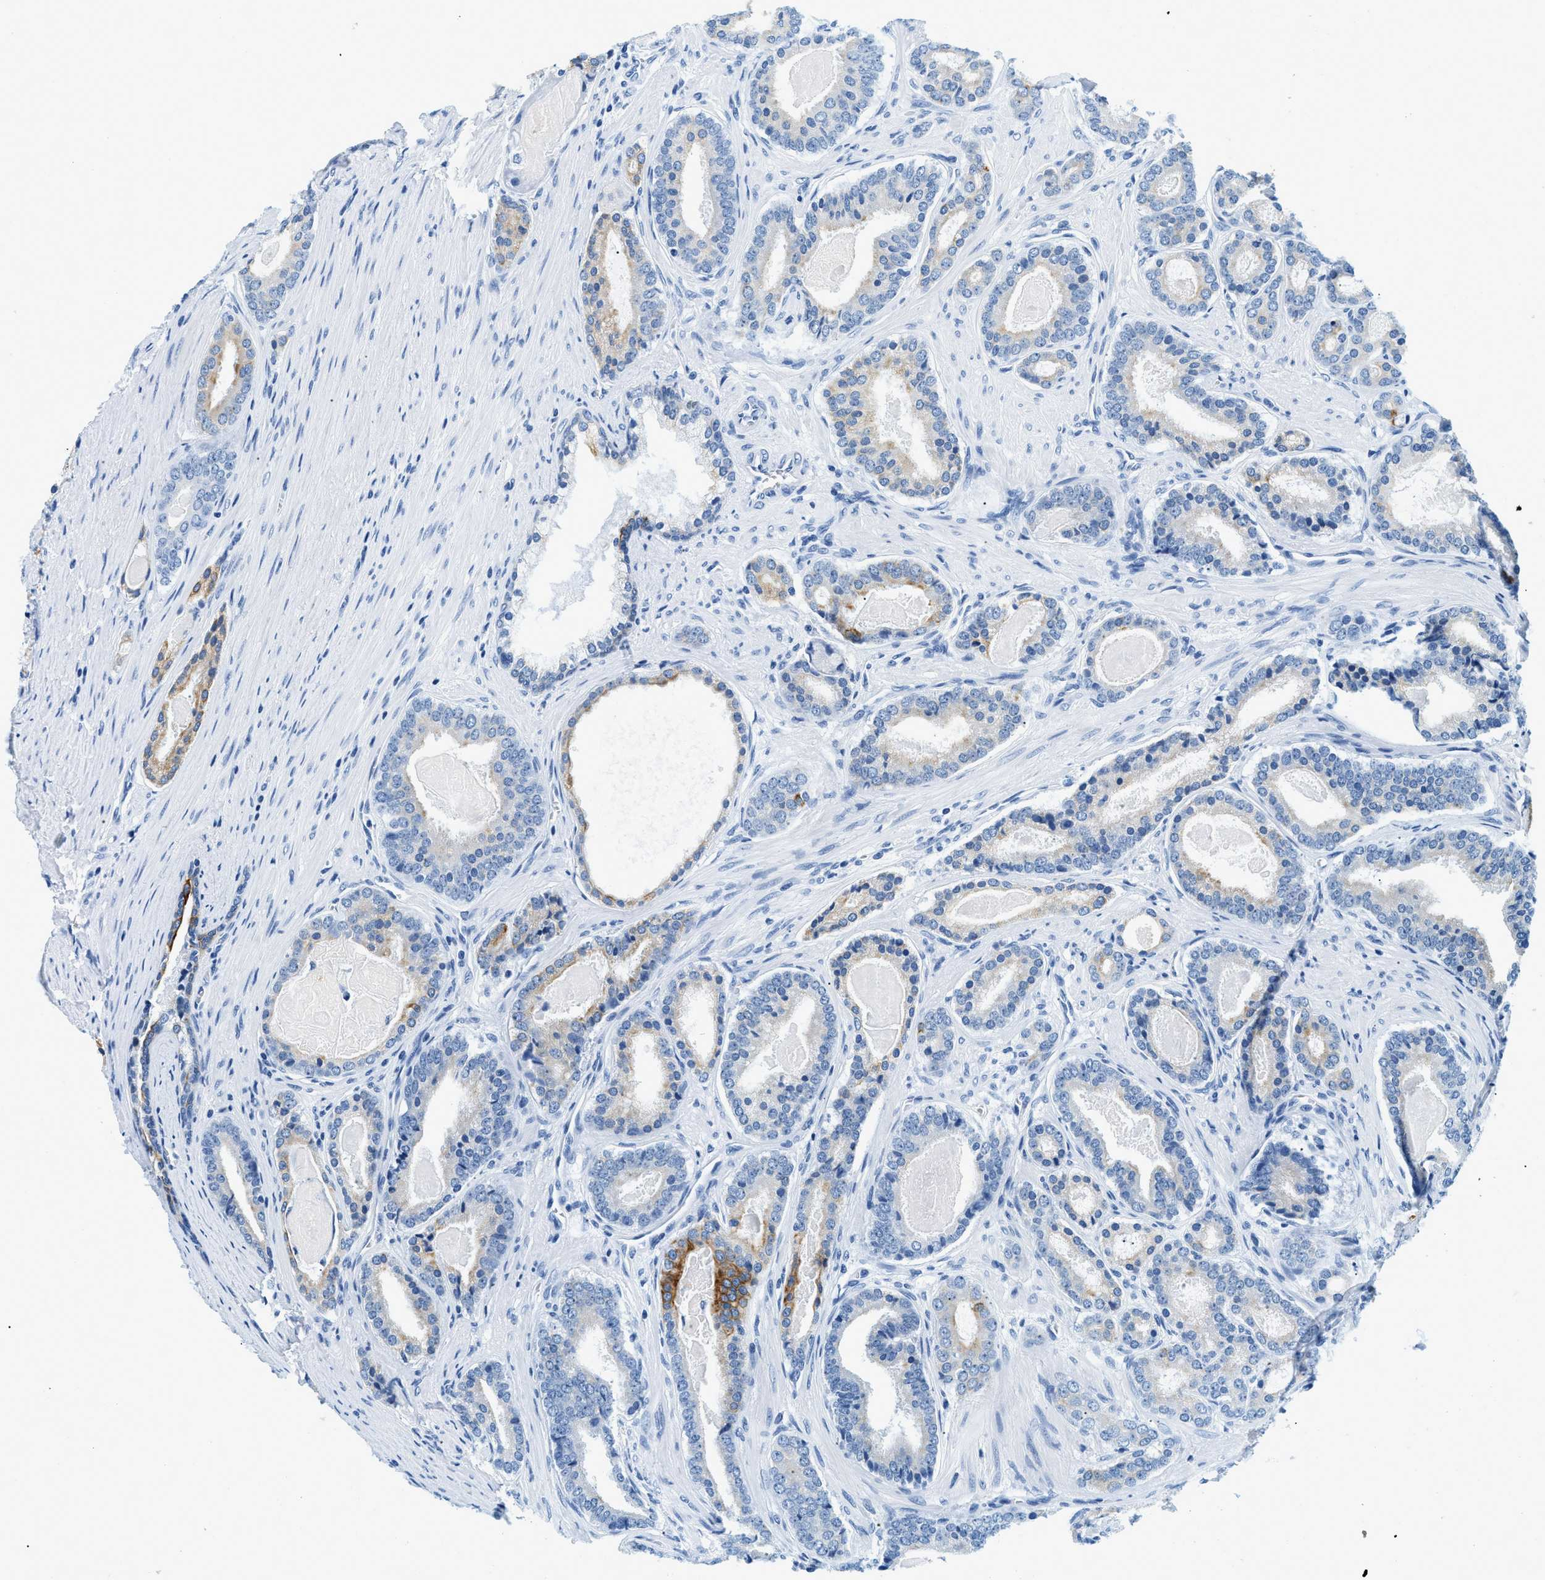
{"staining": {"intensity": "moderate", "quantity": "<25%", "location": "cytoplasmic/membranous"}, "tissue": "prostate cancer", "cell_type": "Tumor cells", "image_type": "cancer", "snomed": [{"axis": "morphology", "description": "Adenocarcinoma, High grade"}, {"axis": "topography", "description": "Prostate"}], "caption": "A brown stain highlights moderate cytoplasmic/membranous positivity of a protein in human prostate adenocarcinoma (high-grade) tumor cells.", "gene": "STXBP2", "patient": {"sex": "male", "age": 60}}